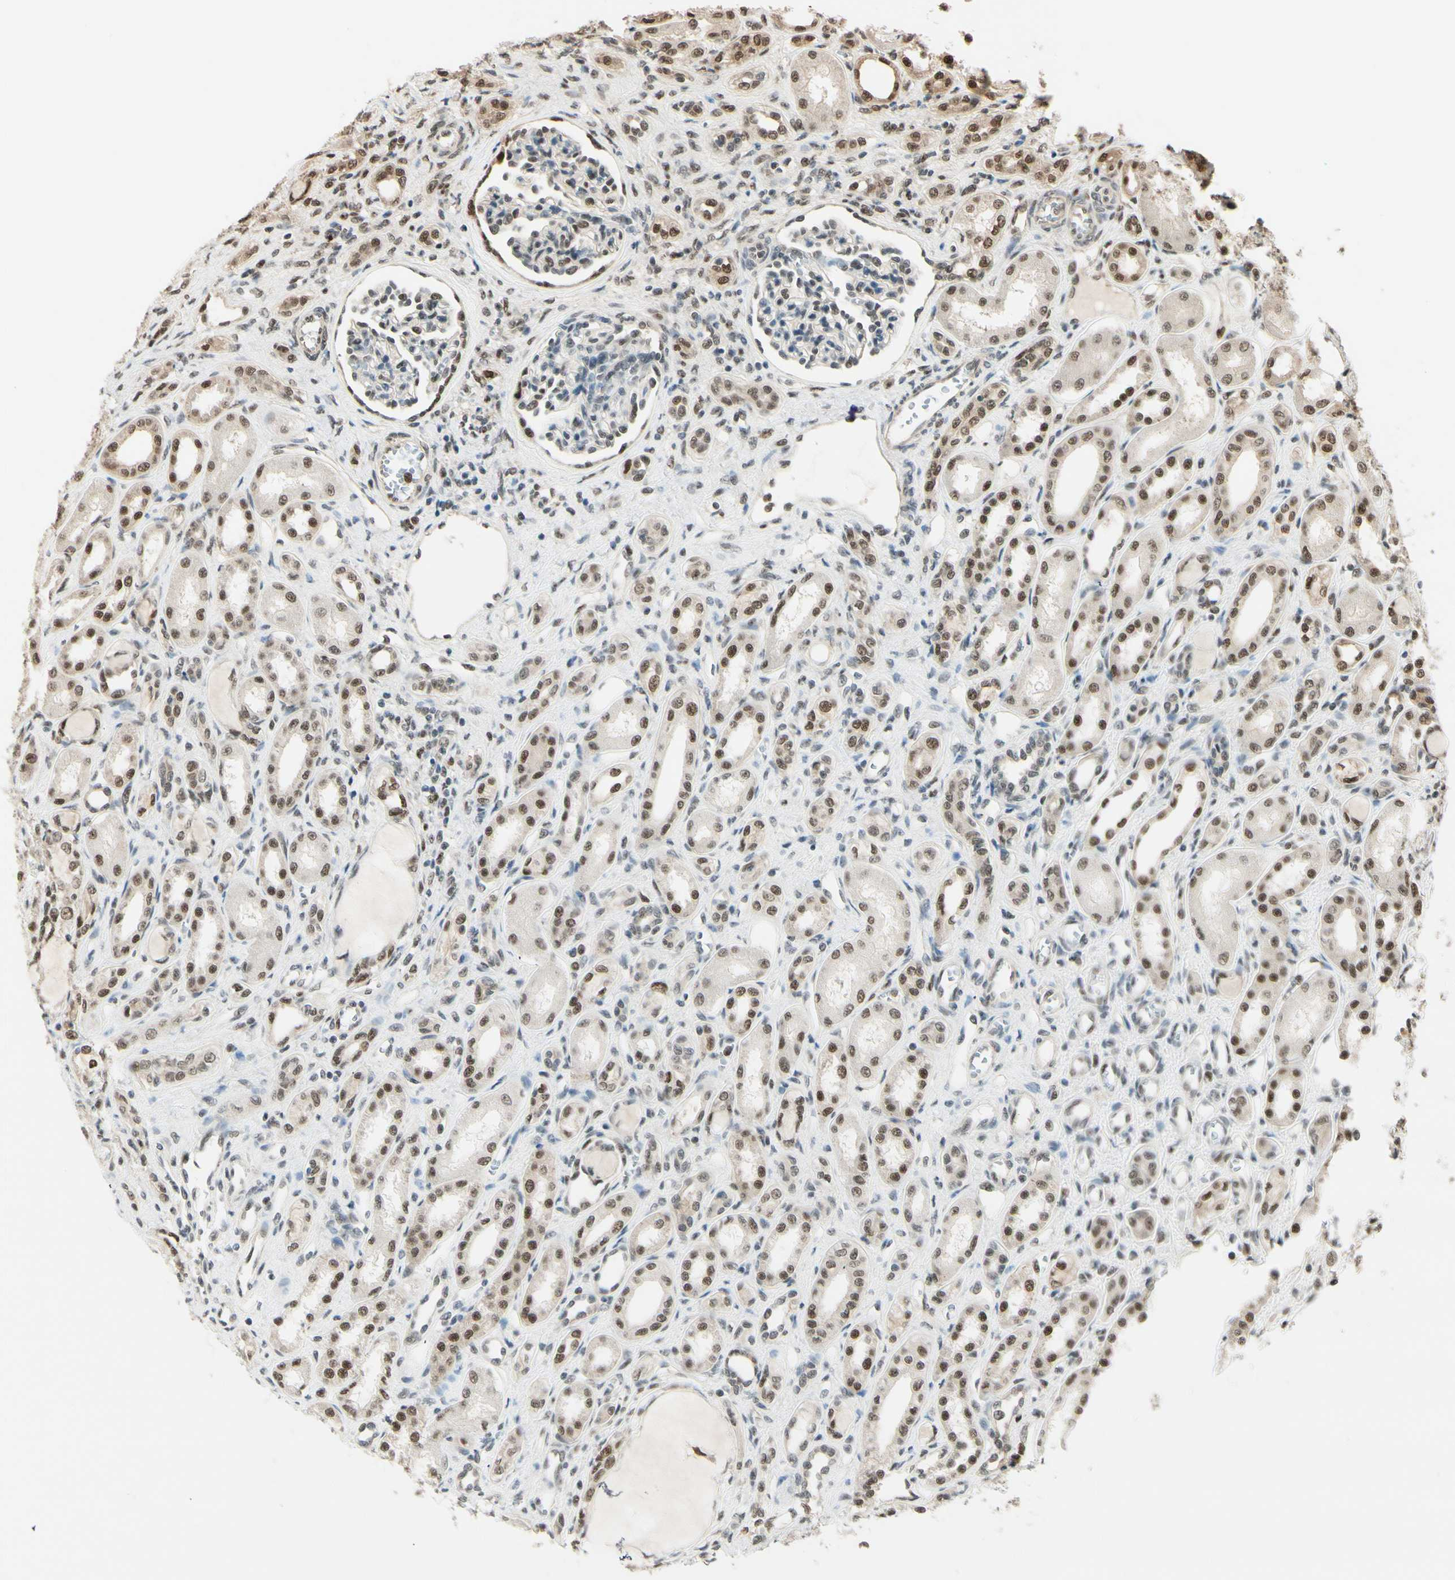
{"staining": {"intensity": "moderate", "quantity": "<25%", "location": "nuclear"}, "tissue": "kidney", "cell_type": "Cells in glomeruli", "image_type": "normal", "snomed": [{"axis": "morphology", "description": "Normal tissue, NOS"}, {"axis": "topography", "description": "Kidney"}], "caption": "A histopathology image of kidney stained for a protein shows moderate nuclear brown staining in cells in glomeruli.", "gene": "HSF1", "patient": {"sex": "male", "age": 7}}